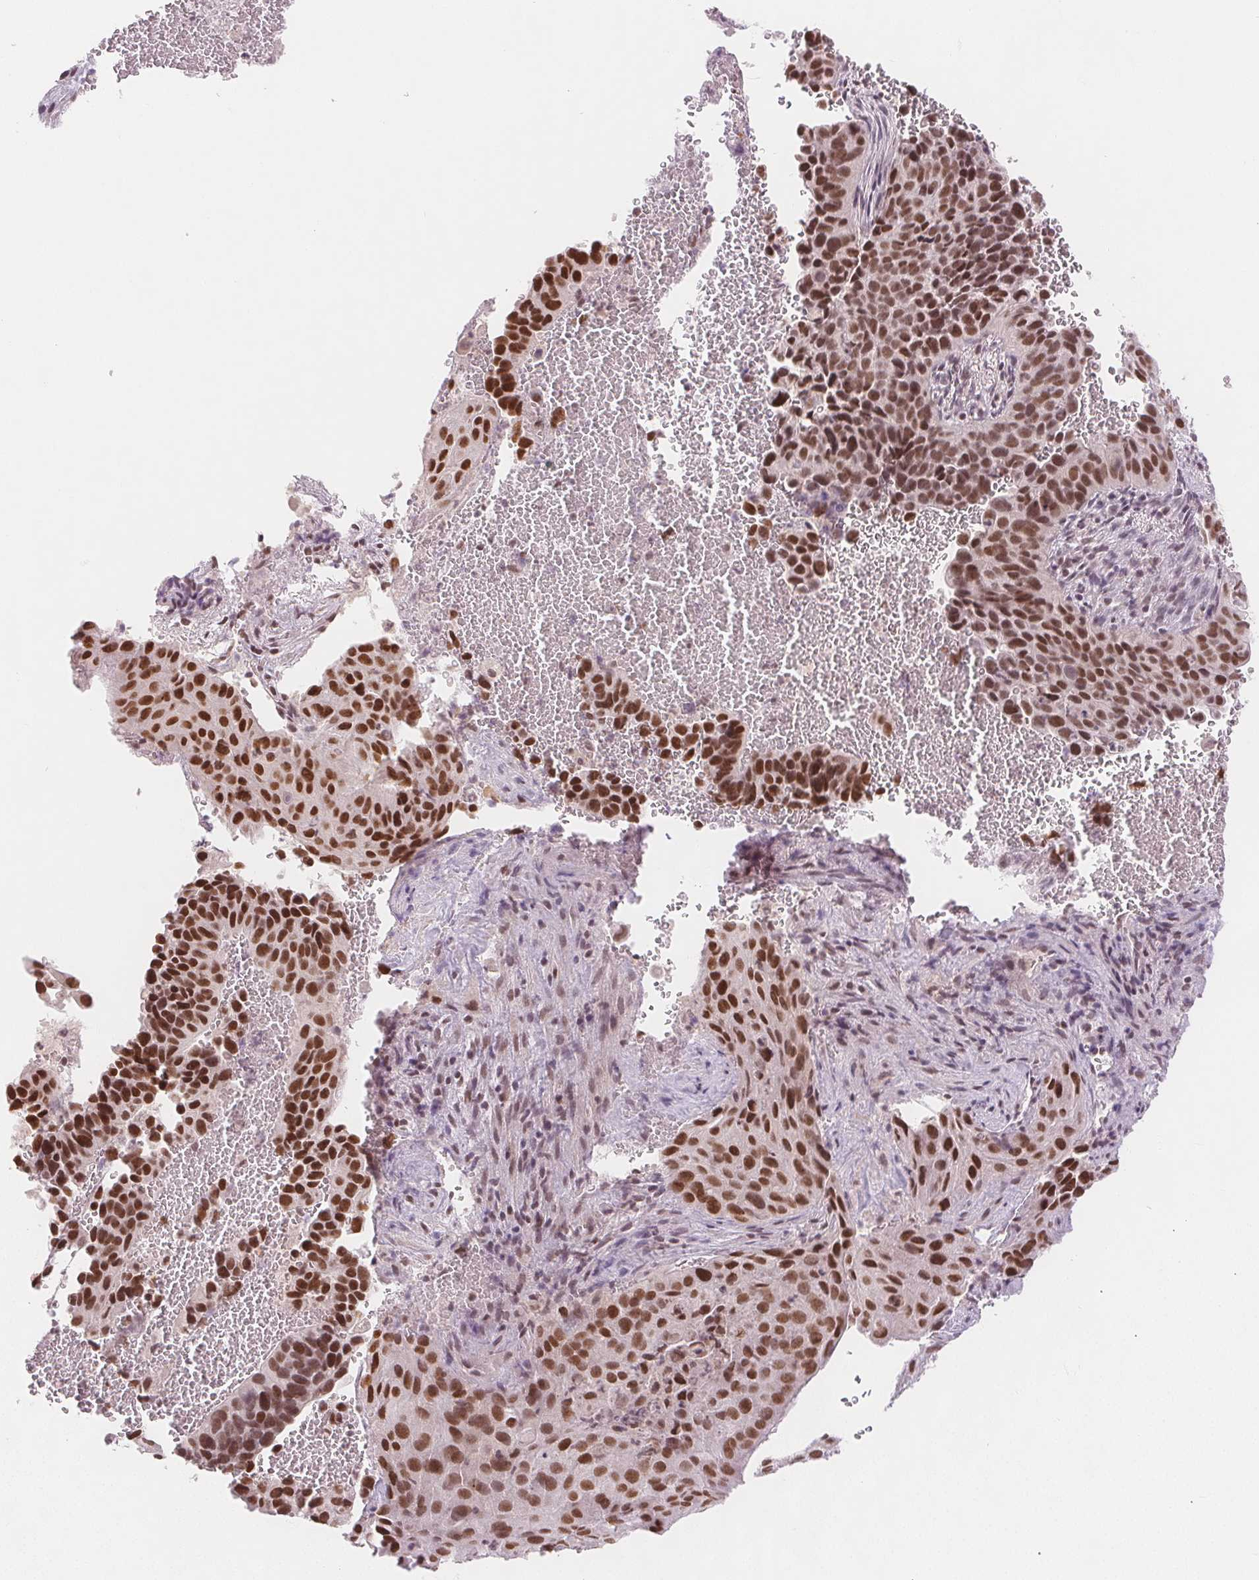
{"staining": {"intensity": "strong", "quantity": ">75%", "location": "nuclear"}, "tissue": "cervical cancer", "cell_type": "Tumor cells", "image_type": "cancer", "snomed": [{"axis": "morphology", "description": "Squamous cell carcinoma, NOS"}, {"axis": "topography", "description": "Cervix"}], "caption": "Immunohistochemistry (IHC) staining of cervical cancer, which demonstrates high levels of strong nuclear staining in about >75% of tumor cells indicating strong nuclear protein positivity. The staining was performed using DAB (3,3'-diaminobenzidine) (brown) for protein detection and nuclei were counterstained in hematoxylin (blue).", "gene": "DEK", "patient": {"sex": "female", "age": 38}}